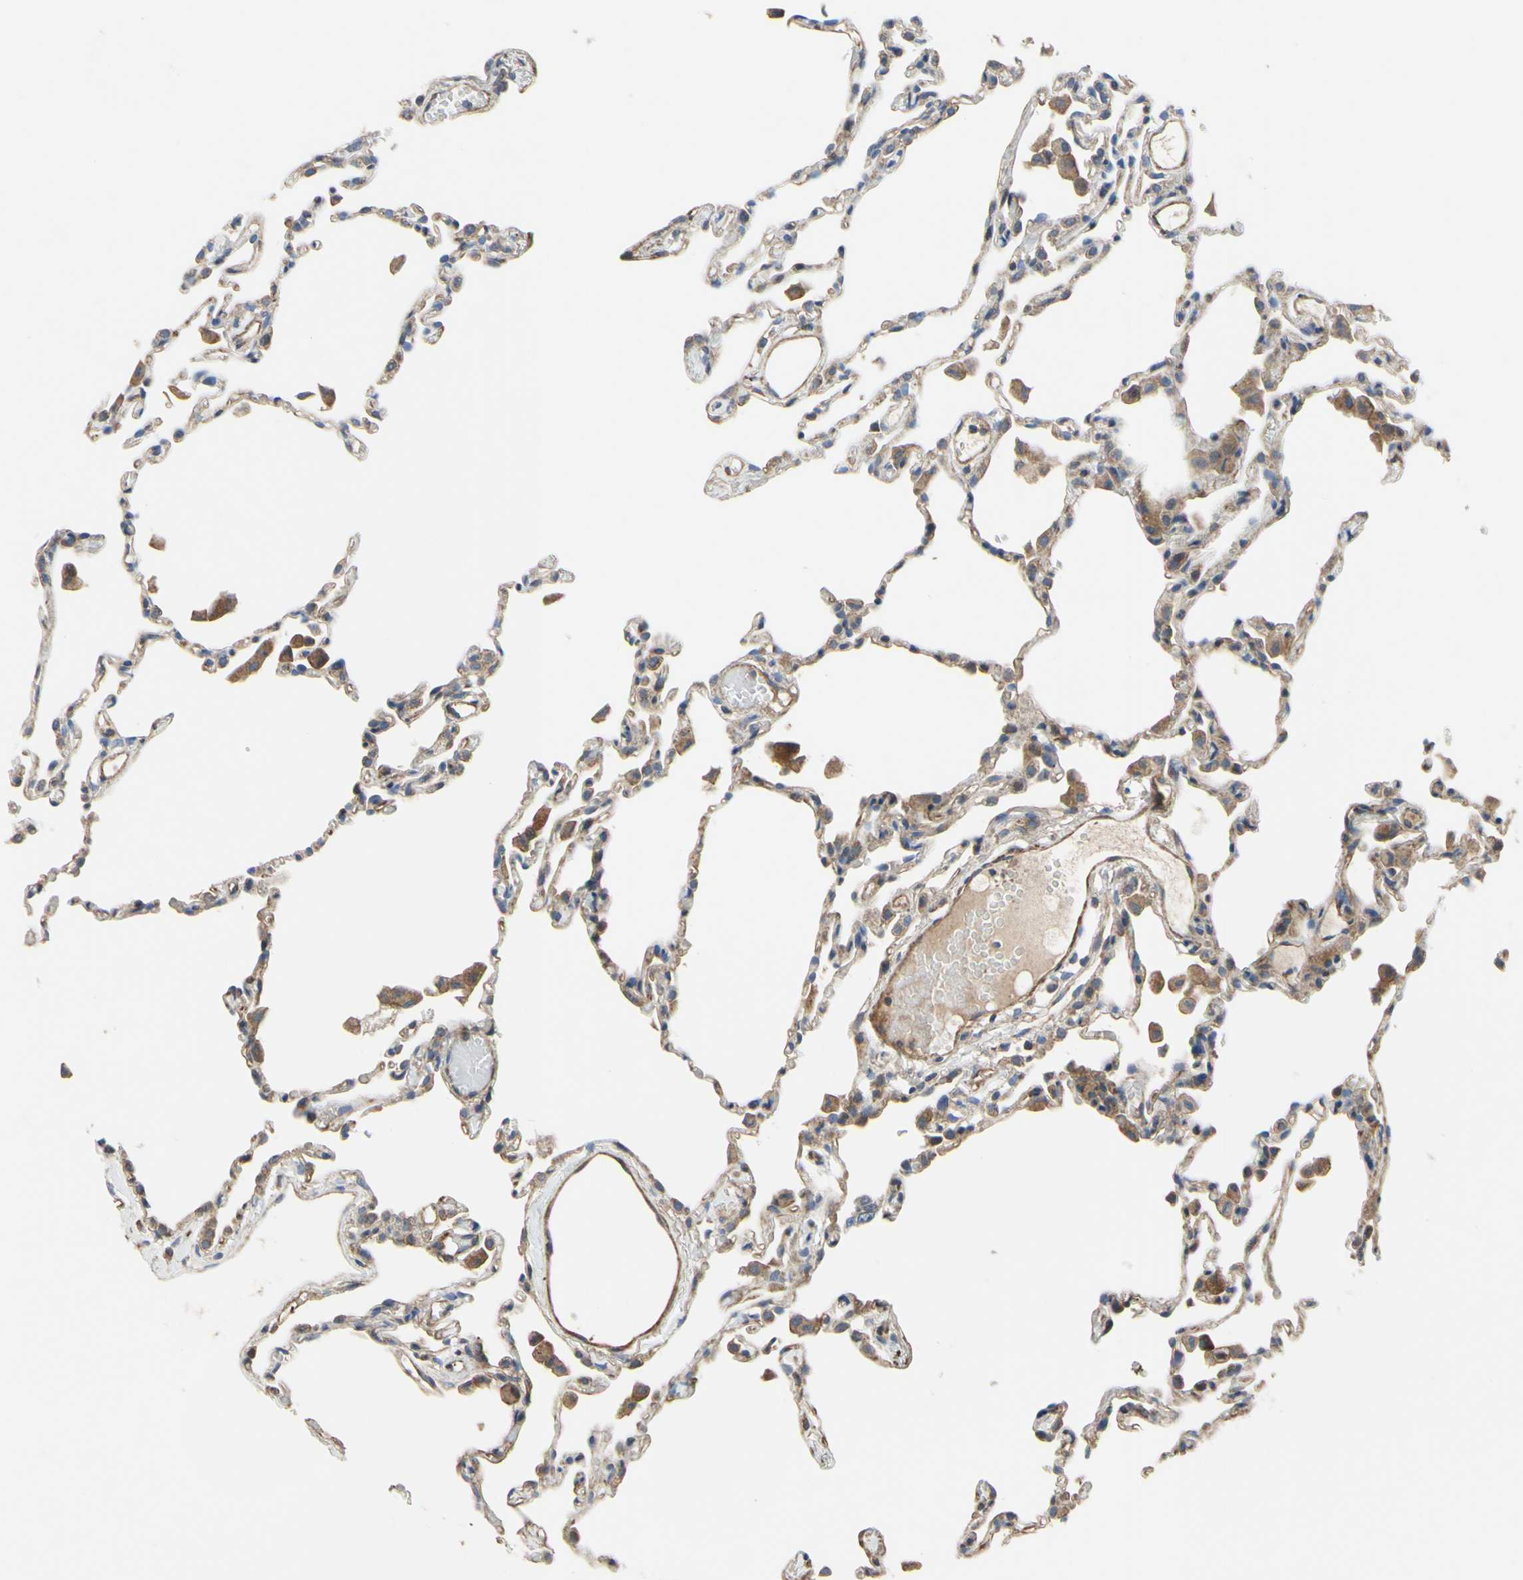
{"staining": {"intensity": "weak", "quantity": ">75%", "location": "cytoplasmic/membranous"}, "tissue": "lung", "cell_type": "Alveolar cells", "image_type": "normal", "snomed": [{"axis": "morphology", "description": "Normal tissue, NOS"}, {"axis": "topography", "description": "Lung"}], "caption": "A low amount of weak cytoplasmic/membranous staining is seen in approximately >75% of alveolar cells in normal lung. (brown staining indicates protein expression, while blue staining denotes nuclei).", "gene": "BECN1", "patient": {"sex": "female", "age": 49}}